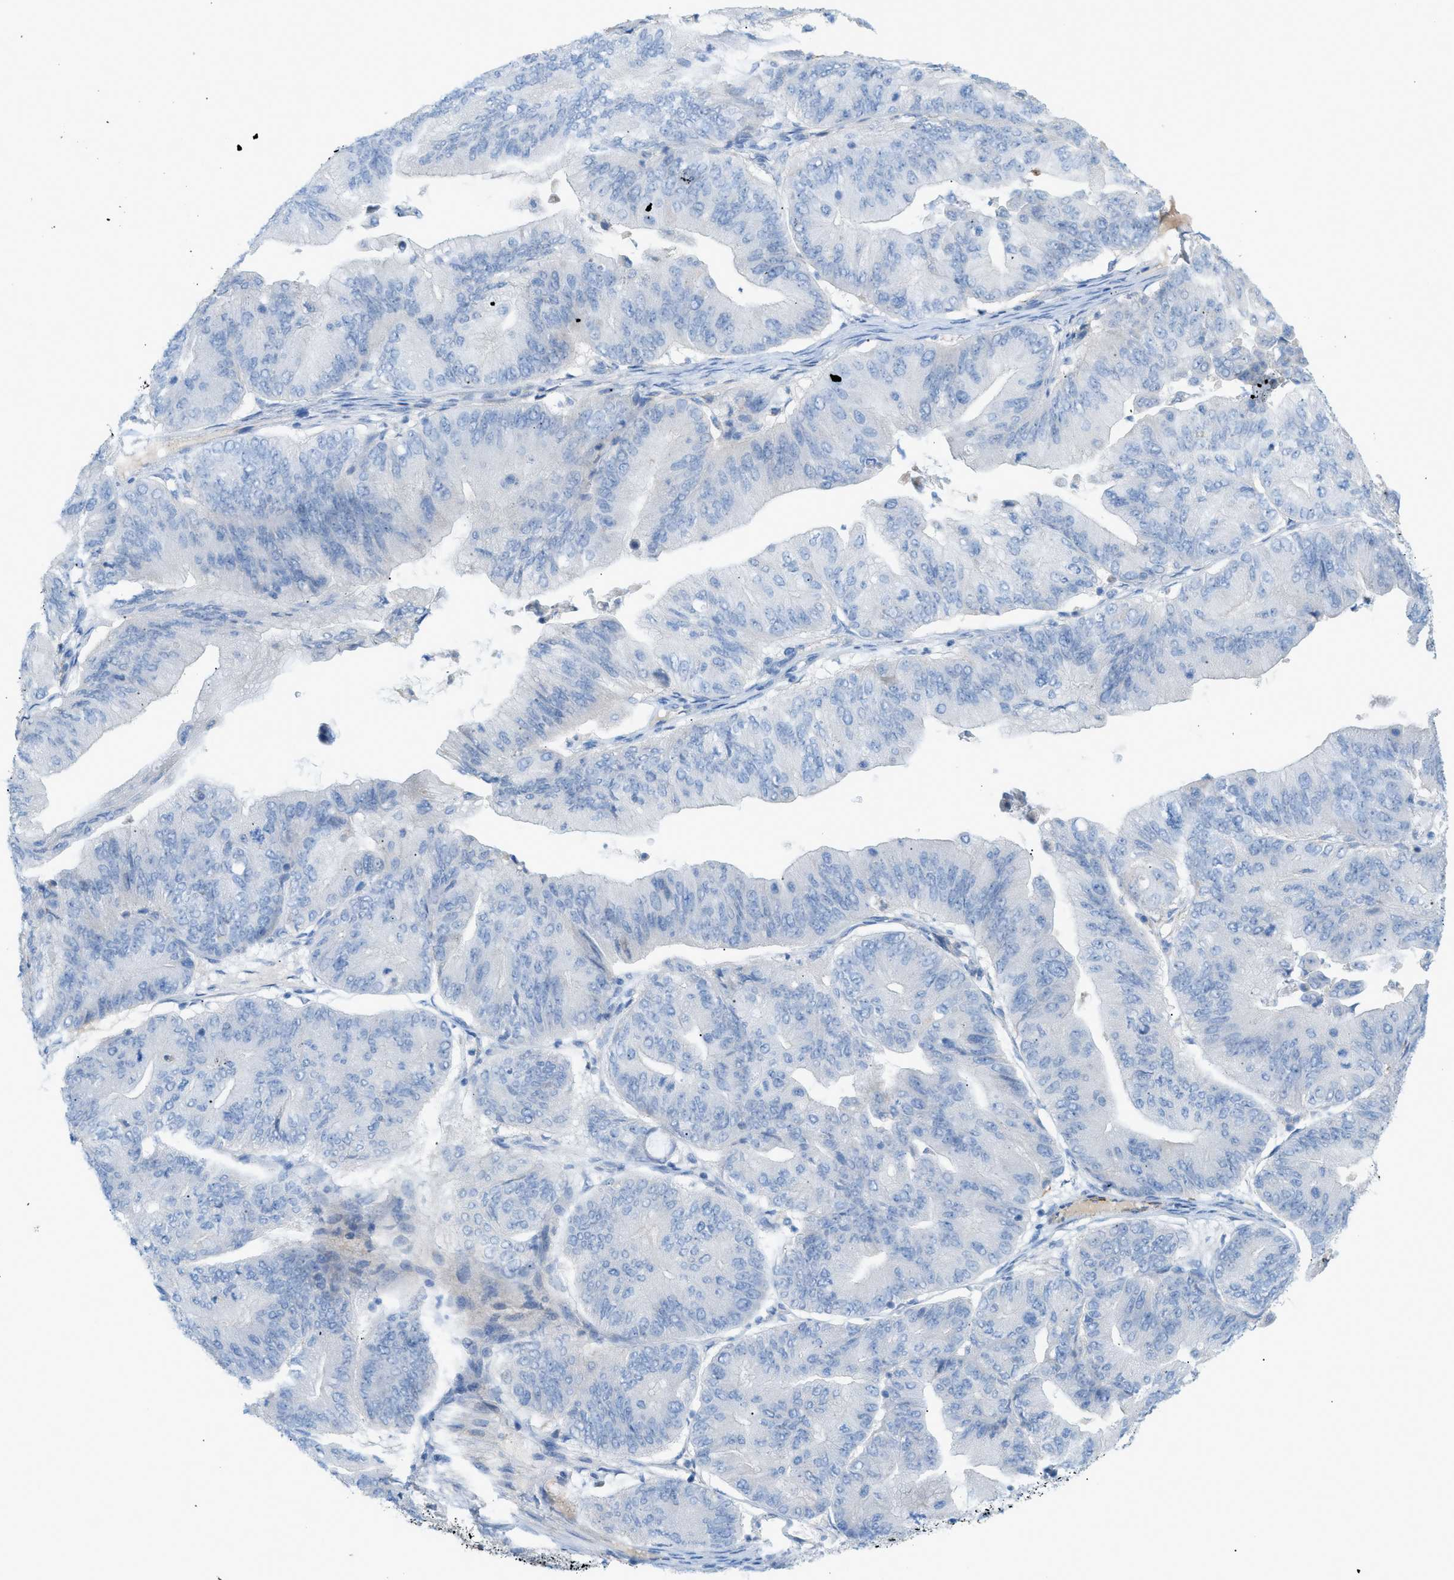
{"staining": {"intensity": "negative", "quantity": "none", "location": "none"}, "tissue": "ovarian cancer", "cell_type": "Tumor cells", "image_type": "cancer", "snomed": [{"axis": "morphology", "description": "Cystadenocarcinoma, mucinous, NOS"}, {"axis": "topography", "description": "Ovary"}], "caption": "Tumor cells show no significant expression in ovarian cancer. (Immunohistochemistry (ihc), brightfield microscopy, high magnification).", "gene": "MYH11", "patient": {"sex": "female", "age": 61}}